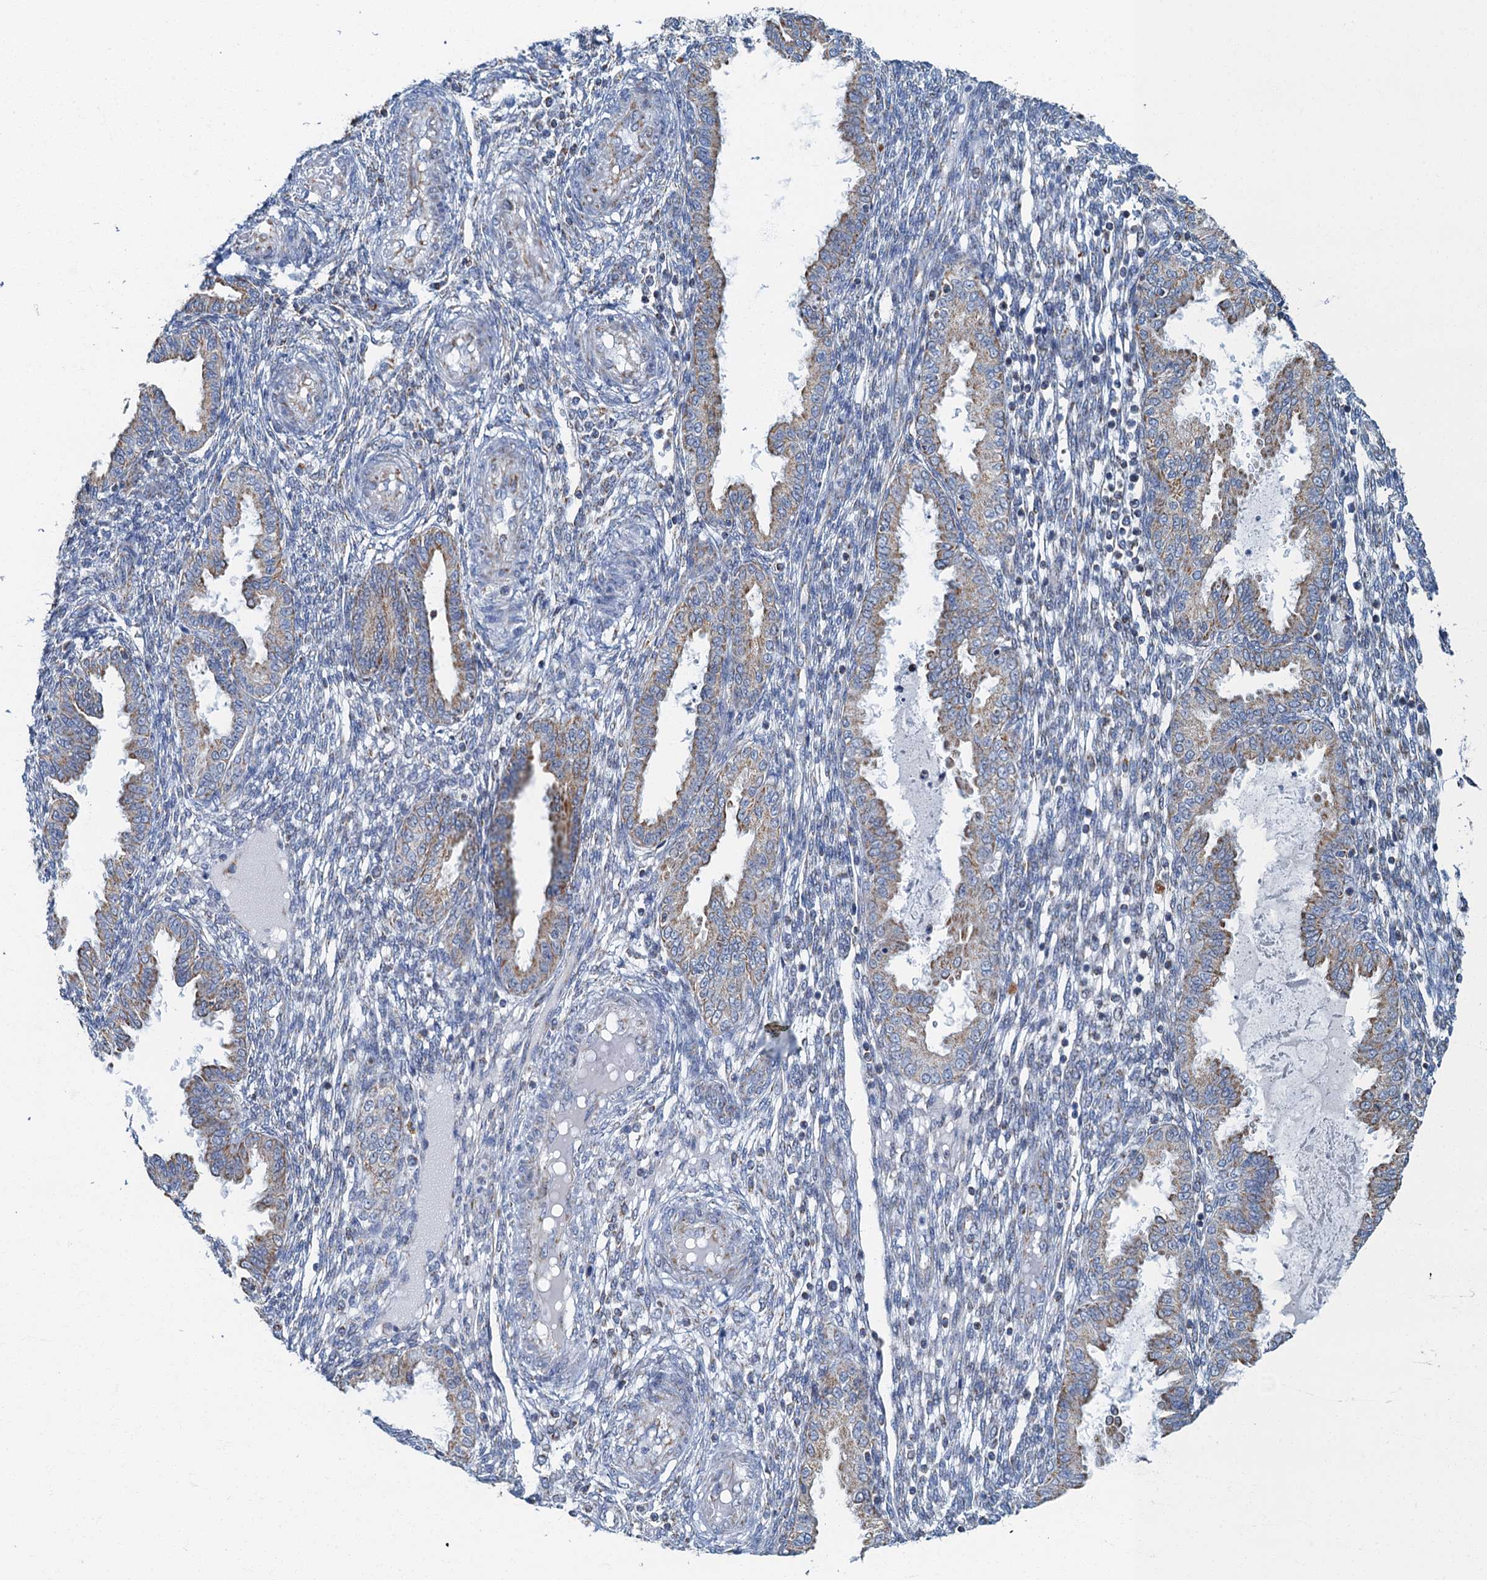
{"staining": {"intensity": "negative", "quantity": "none", "location": "none"}, "tissue": "endometrium", "cell_type": "Cells in endometrial stroma", "image_type": "normal", "snomed": [{"axis": "morphology", "description": "Normal tissue, NOS"}, {"axis": "topography", "description": "Endometrium"}], "caption": "Cells in endometrial stroma show no significant protein expression in unremarkable endometrium.", "gene": "RAD9B", "patient": {"sex": "female", "age": 33}}